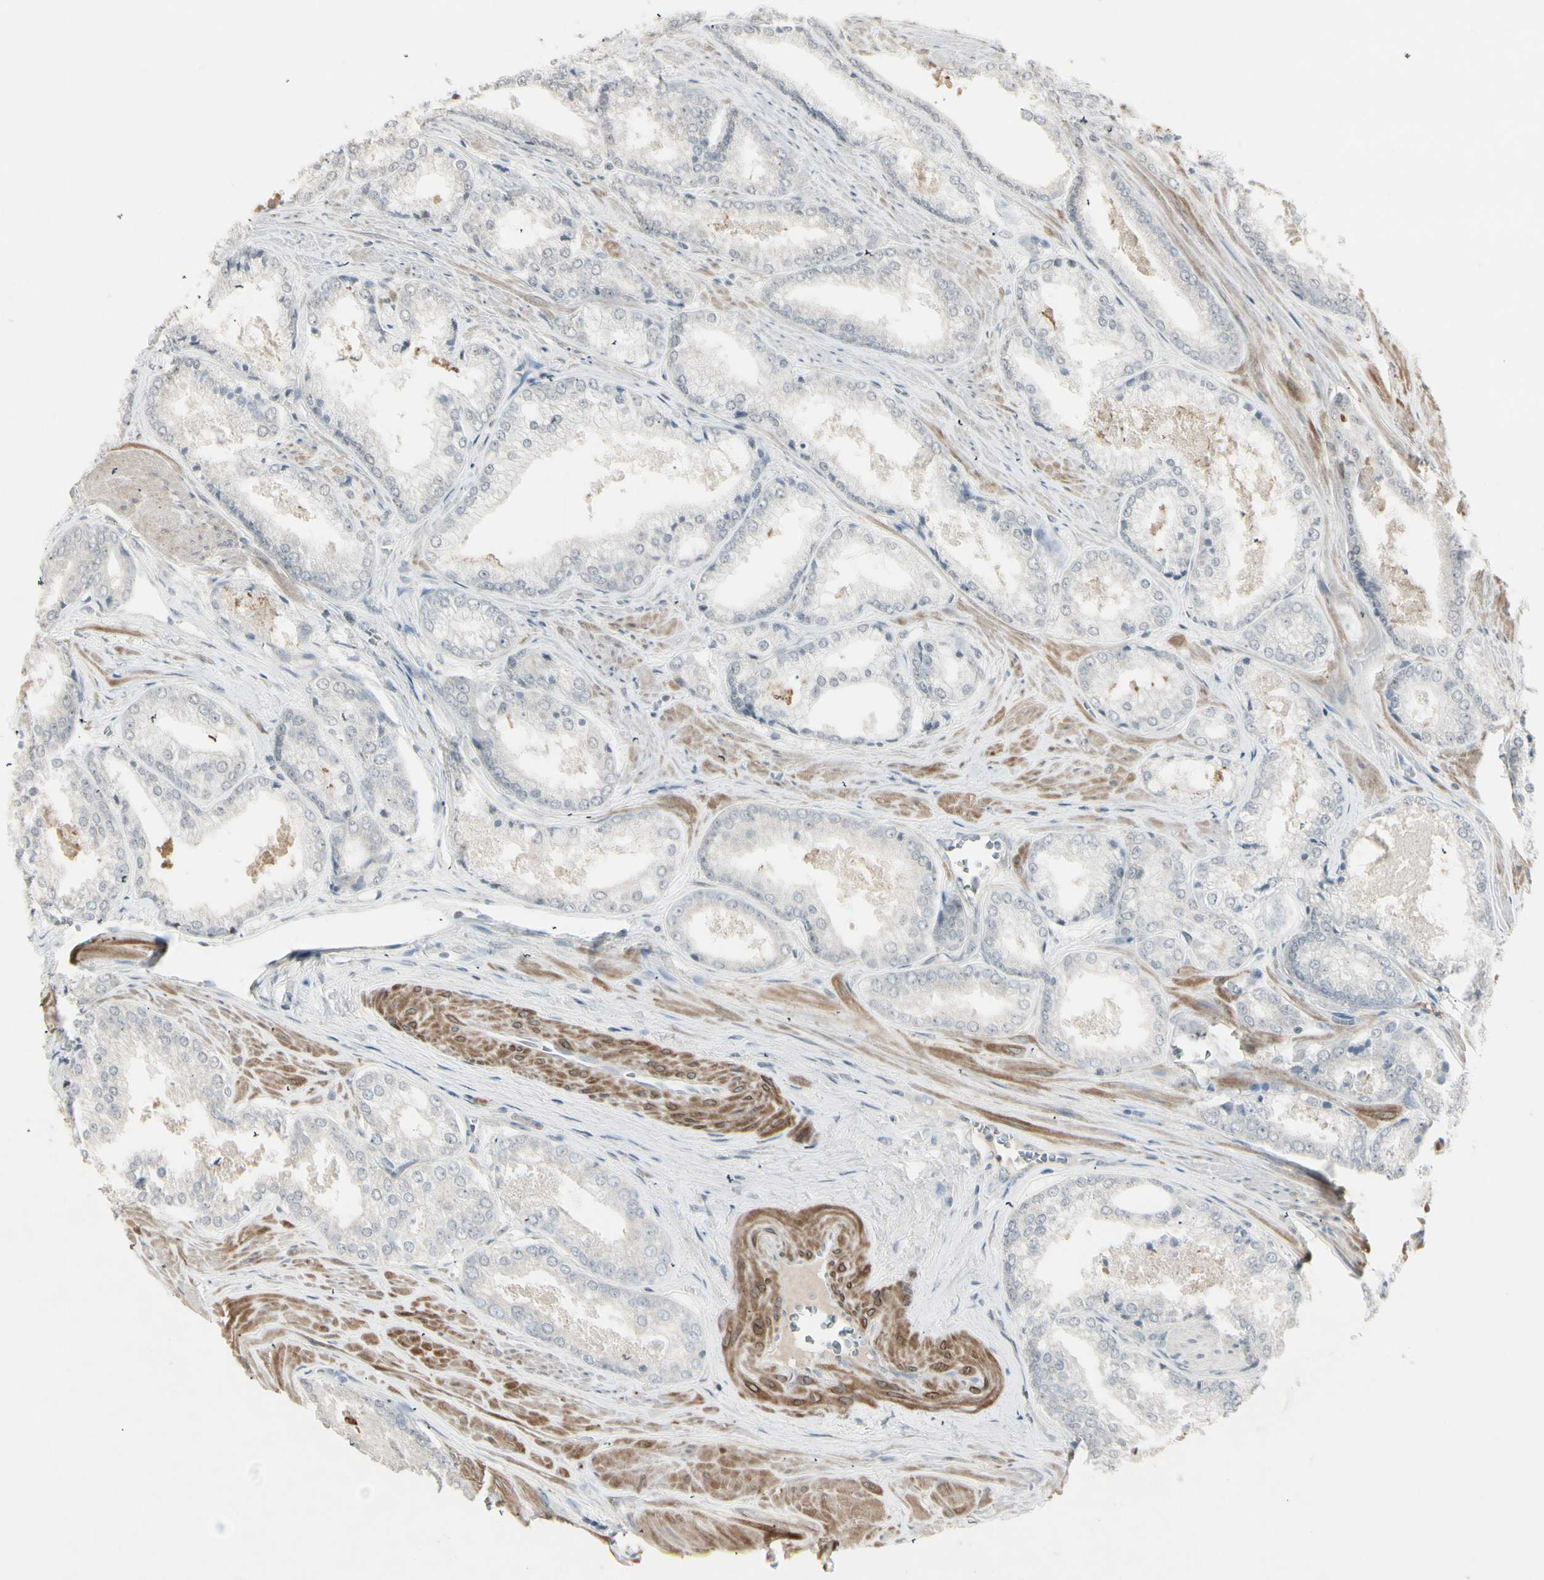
{"staining": {"intensity": "negative", "quantity": "none", "location": "none"}, "tissue": "prostate cancer", "cell_type": "Tumor cells", "image_type": "cancer", "snomed": [{"axis": "morphology", "description": "Adenocarcinoma, Low grade"}, {"axis": "topography", "description": "Prostate"}], "caption": "Tumor cells are negative for brown protein staining in prostate low-grade adenocarcinoma. (Brightfield microscopy of DAB (3,3'-diaminobenzidine) immunohistochemistry (IHC) at high magnification).", "gene": "DMPK", "patient": {"sex": "male", "age": 64}}